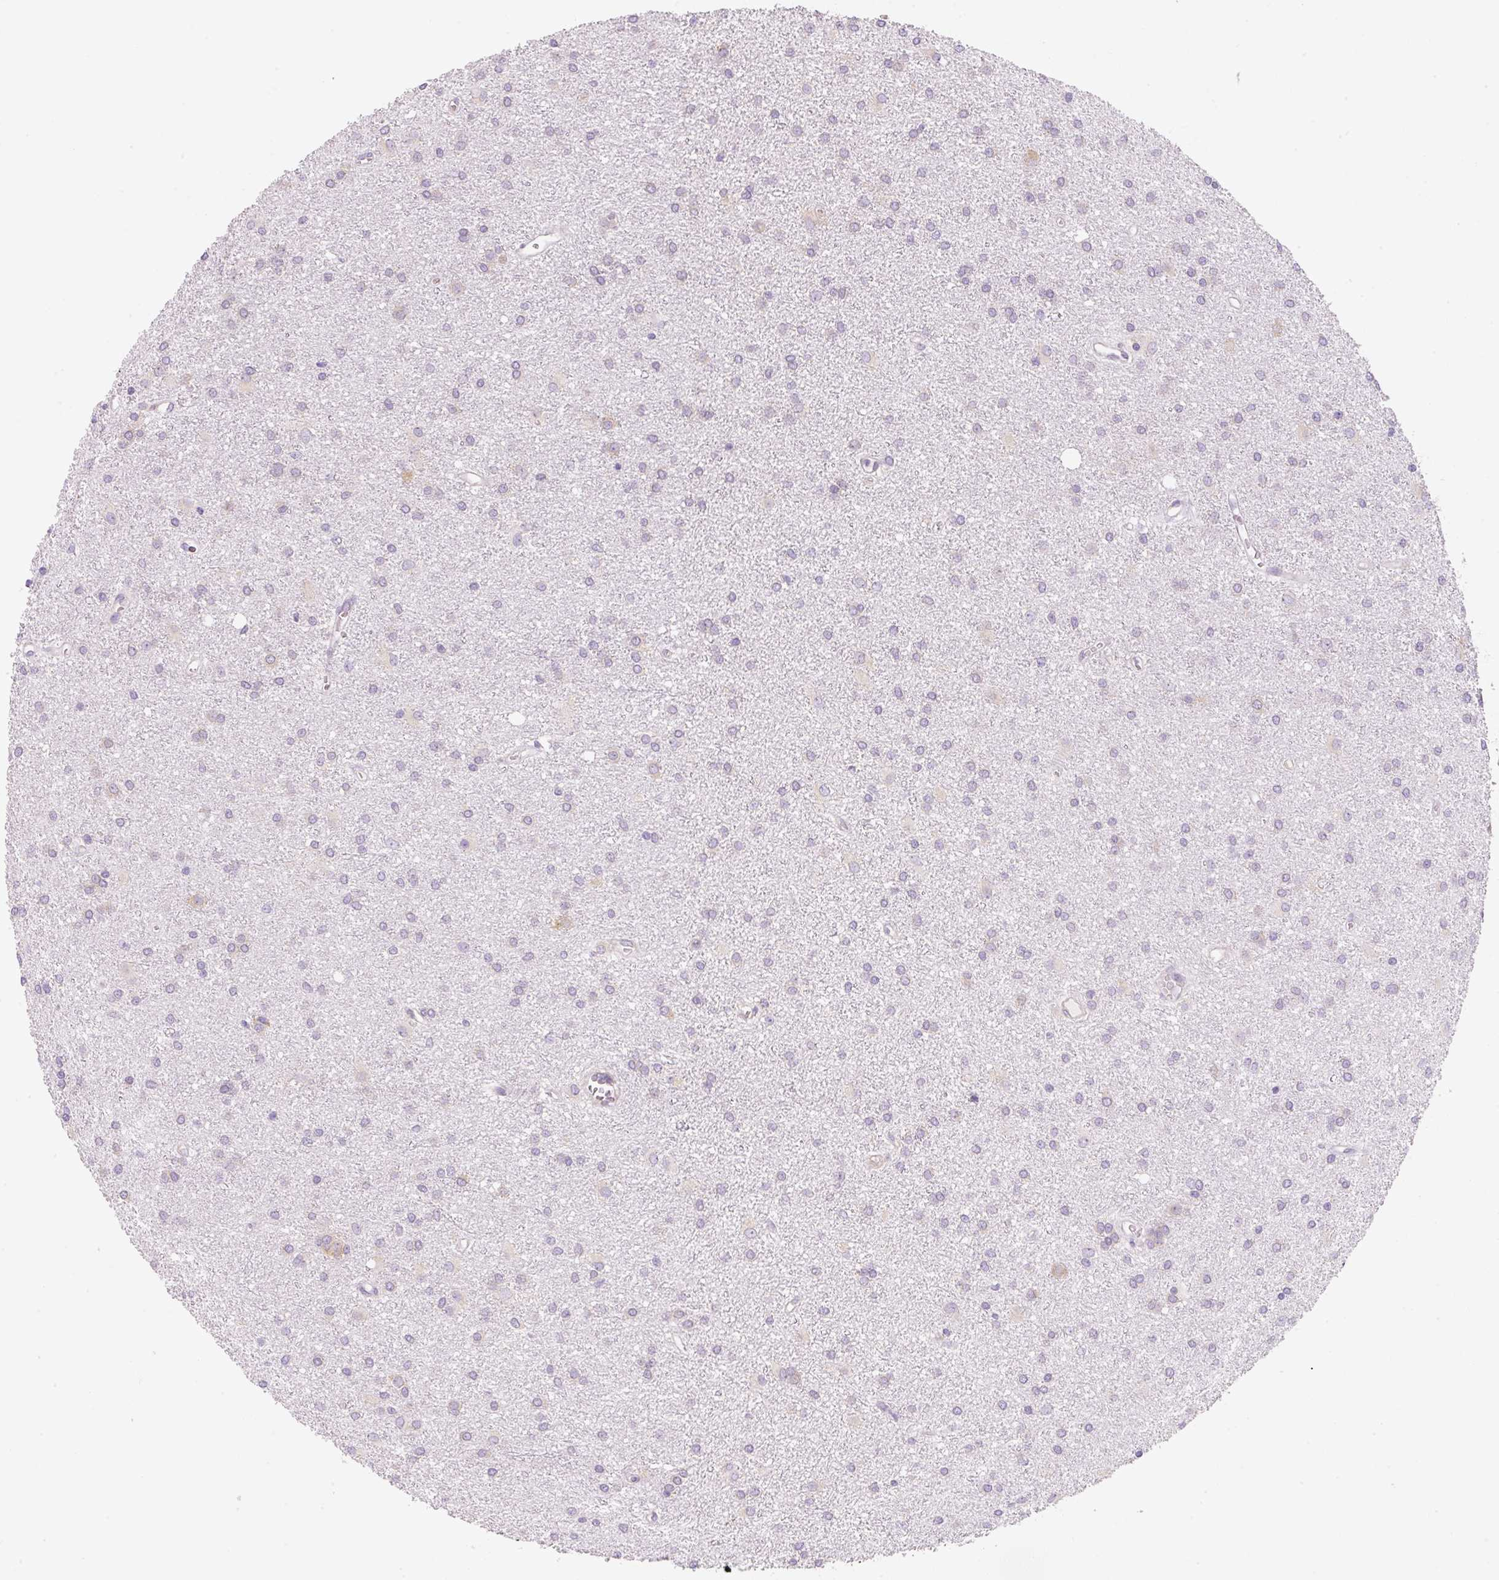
{"staining": {"intensity": "negative", "quantity": "none", "location": "none"}, "tissue": "glioma", "cell_type": "Tumor cells", "image_type": "cancer", "snomed": [{"axis": "morphology", "description": "Glioma, malignant, High grade"}, {"axis": "topography", "description": "Brain"}], "caption": "This is an immunohistochemistry (IHC) photomicrograph of malignant high-grade glioma. There is no expression in tumor cells.", "gene": "RPL18A", "patient": {"sex": "female", "age": 50}}